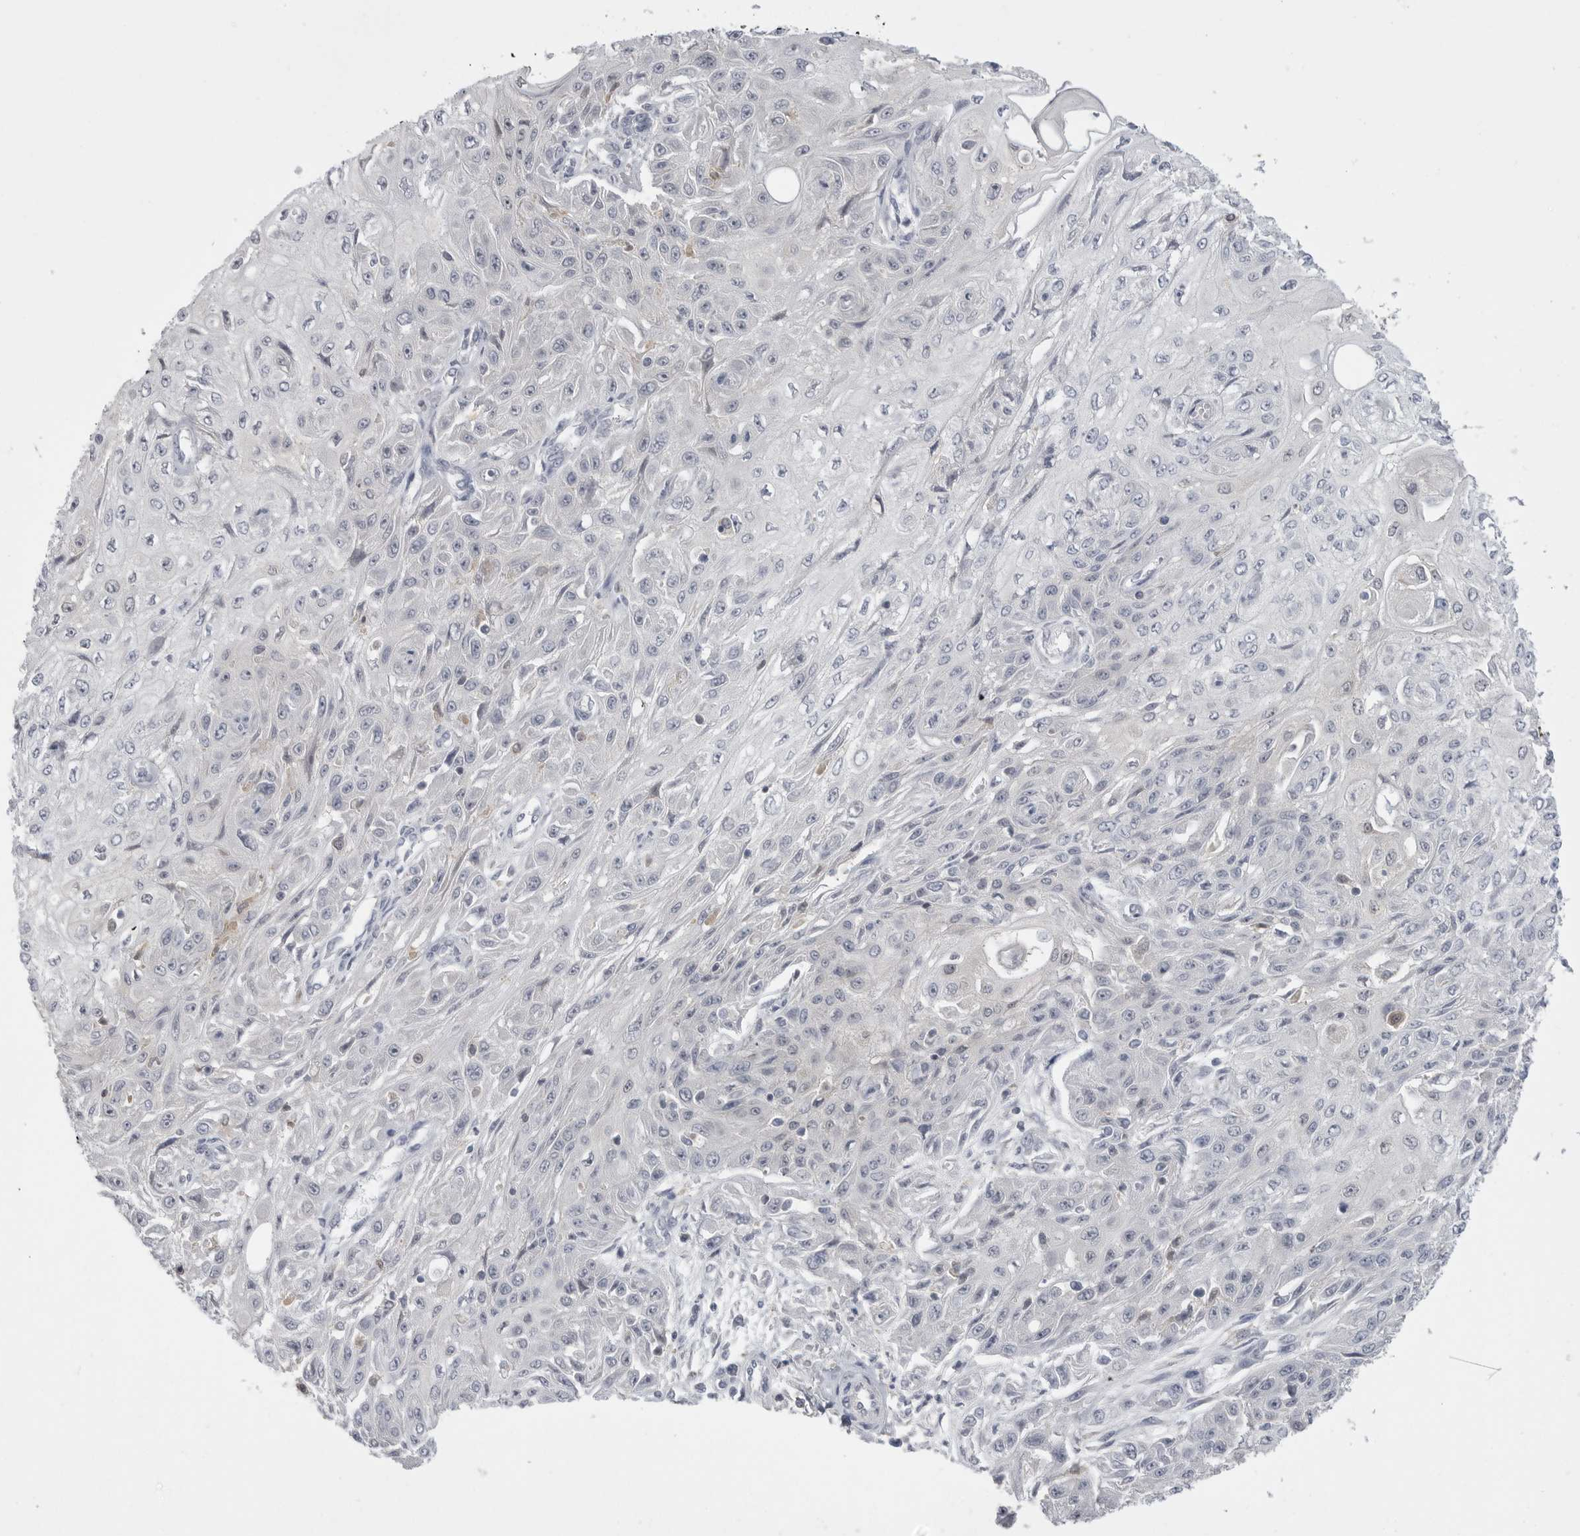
{"staining": {"intensity": "negative", "quantity": "none", "location": "none"}, "tissue": "skin cancer", "cell_type": "Tumor cells", "image_type": "cancer", "snomed": [{"axis": "morphology", "description": "Squamous cell carcinoma, NOS"}, {"axis": "morphology", "description": "Squamous cell carcinoma, metastatic, NOS"}, {"axis": "topography", "description": "Skin"}, {"axis": "topography", "description": "Lymph node"}], "caption": "Metastatic squamous cell carcinoma (skin) was stained to show a protein in brown. There is no significant positivity in tumor cells.", "gene": "KYAT3", "patient": {"sex": "male", "age": 75}}